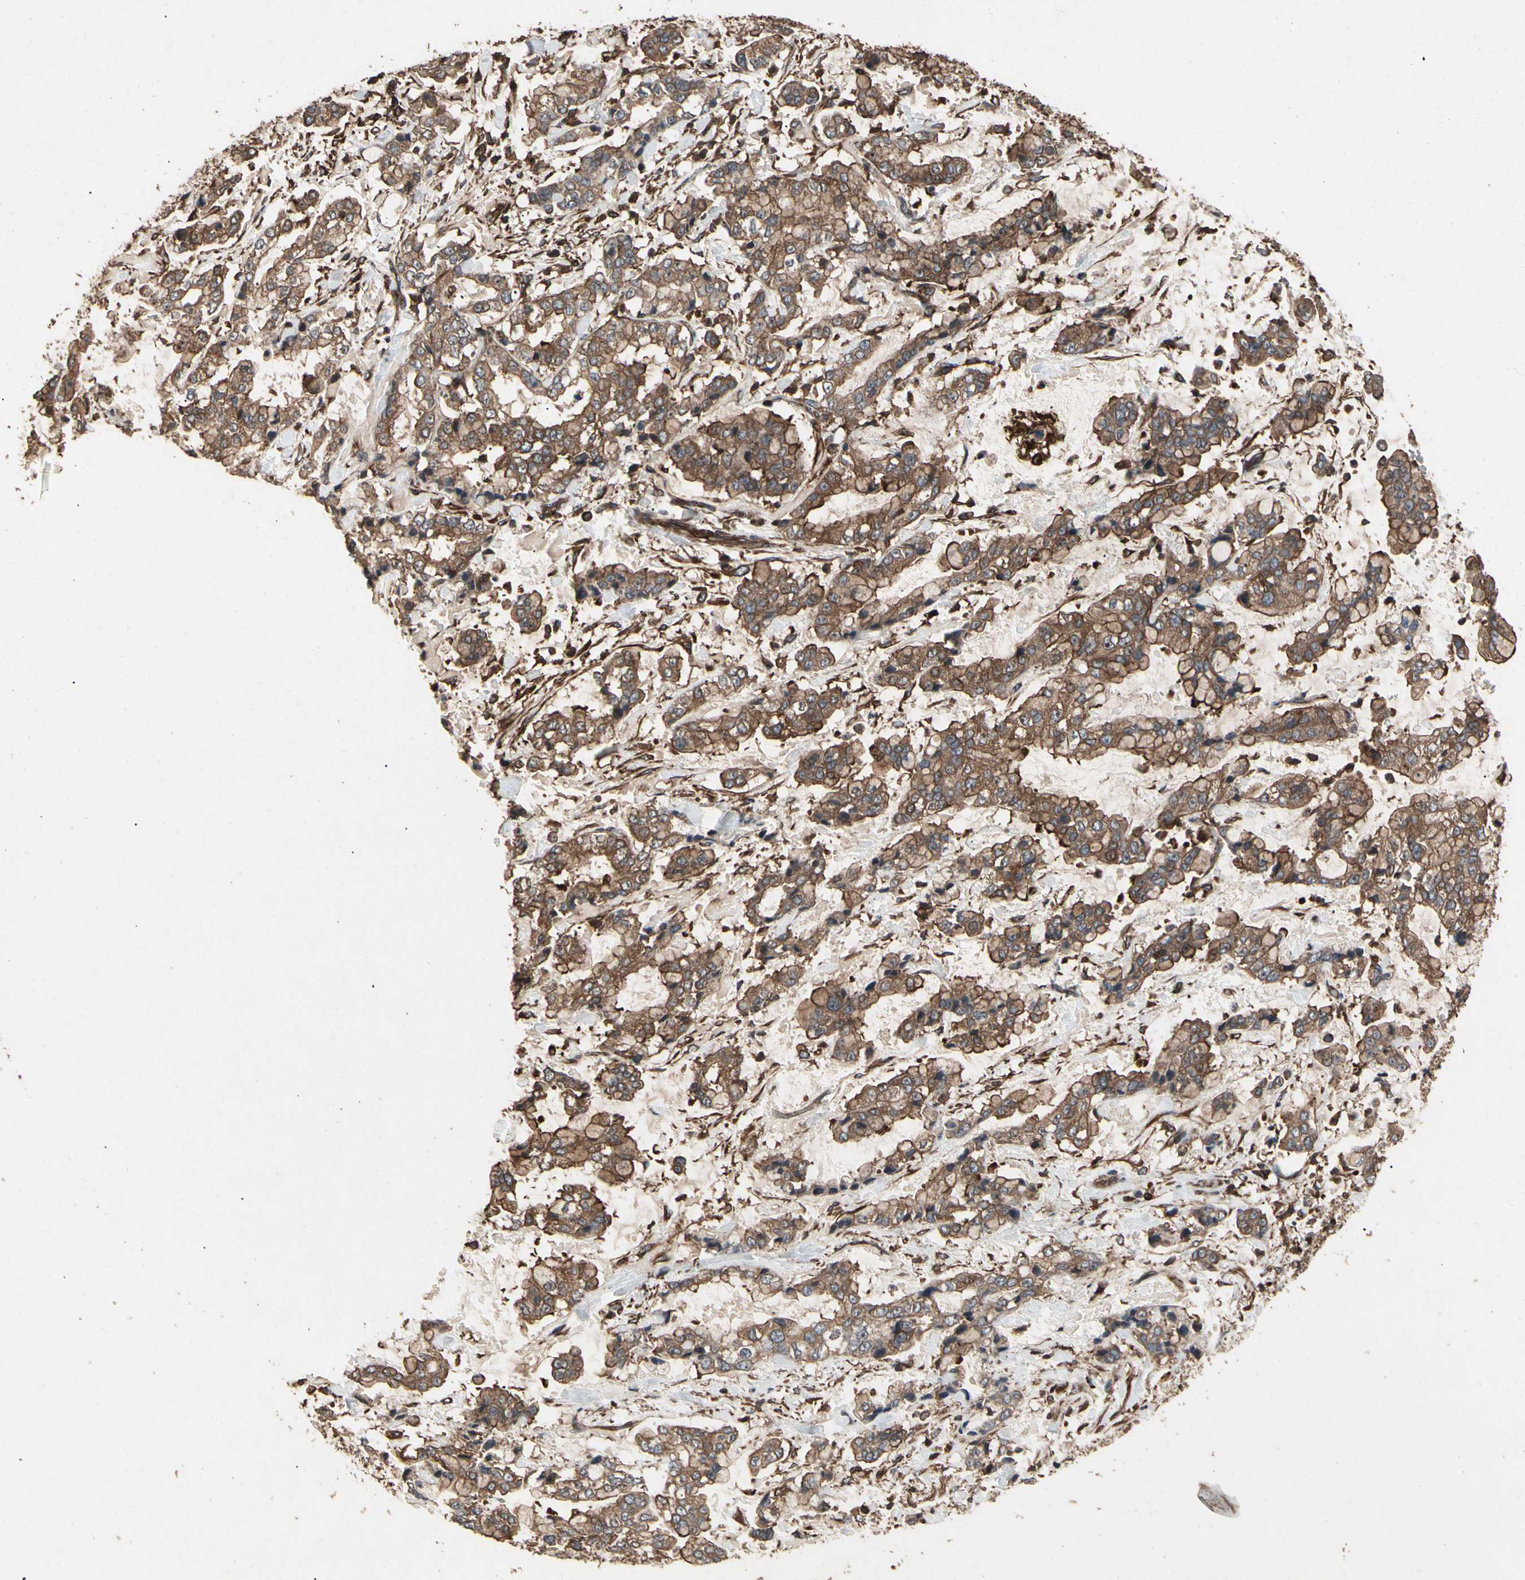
{"staining": {"intensity": "strong", "quantity": ">75%", "location": "cytoplasmic/membranous"}, "tissue": "stomach cancer", "cell_type": "Tumor cells", "image_type": "cancer", "snomed": [{"axis": "morphology", "description": "Normal tissue, NOS"}, {"axis": "morphology", "description": "Adenocarcinoma, NOS"}, {"axis": "topography", "description": "Stomach, upper"}, {"axis": "topography", "description": "Stomach"}], "caption": "Stomach cancer (adenocarcinoma) stained with IHC reveals strong cytoplasmic/membranous staining in approximately >75% of tumor cells.", "gene": "AGBL2", "patient": {"sex": "male", "age": 76}}